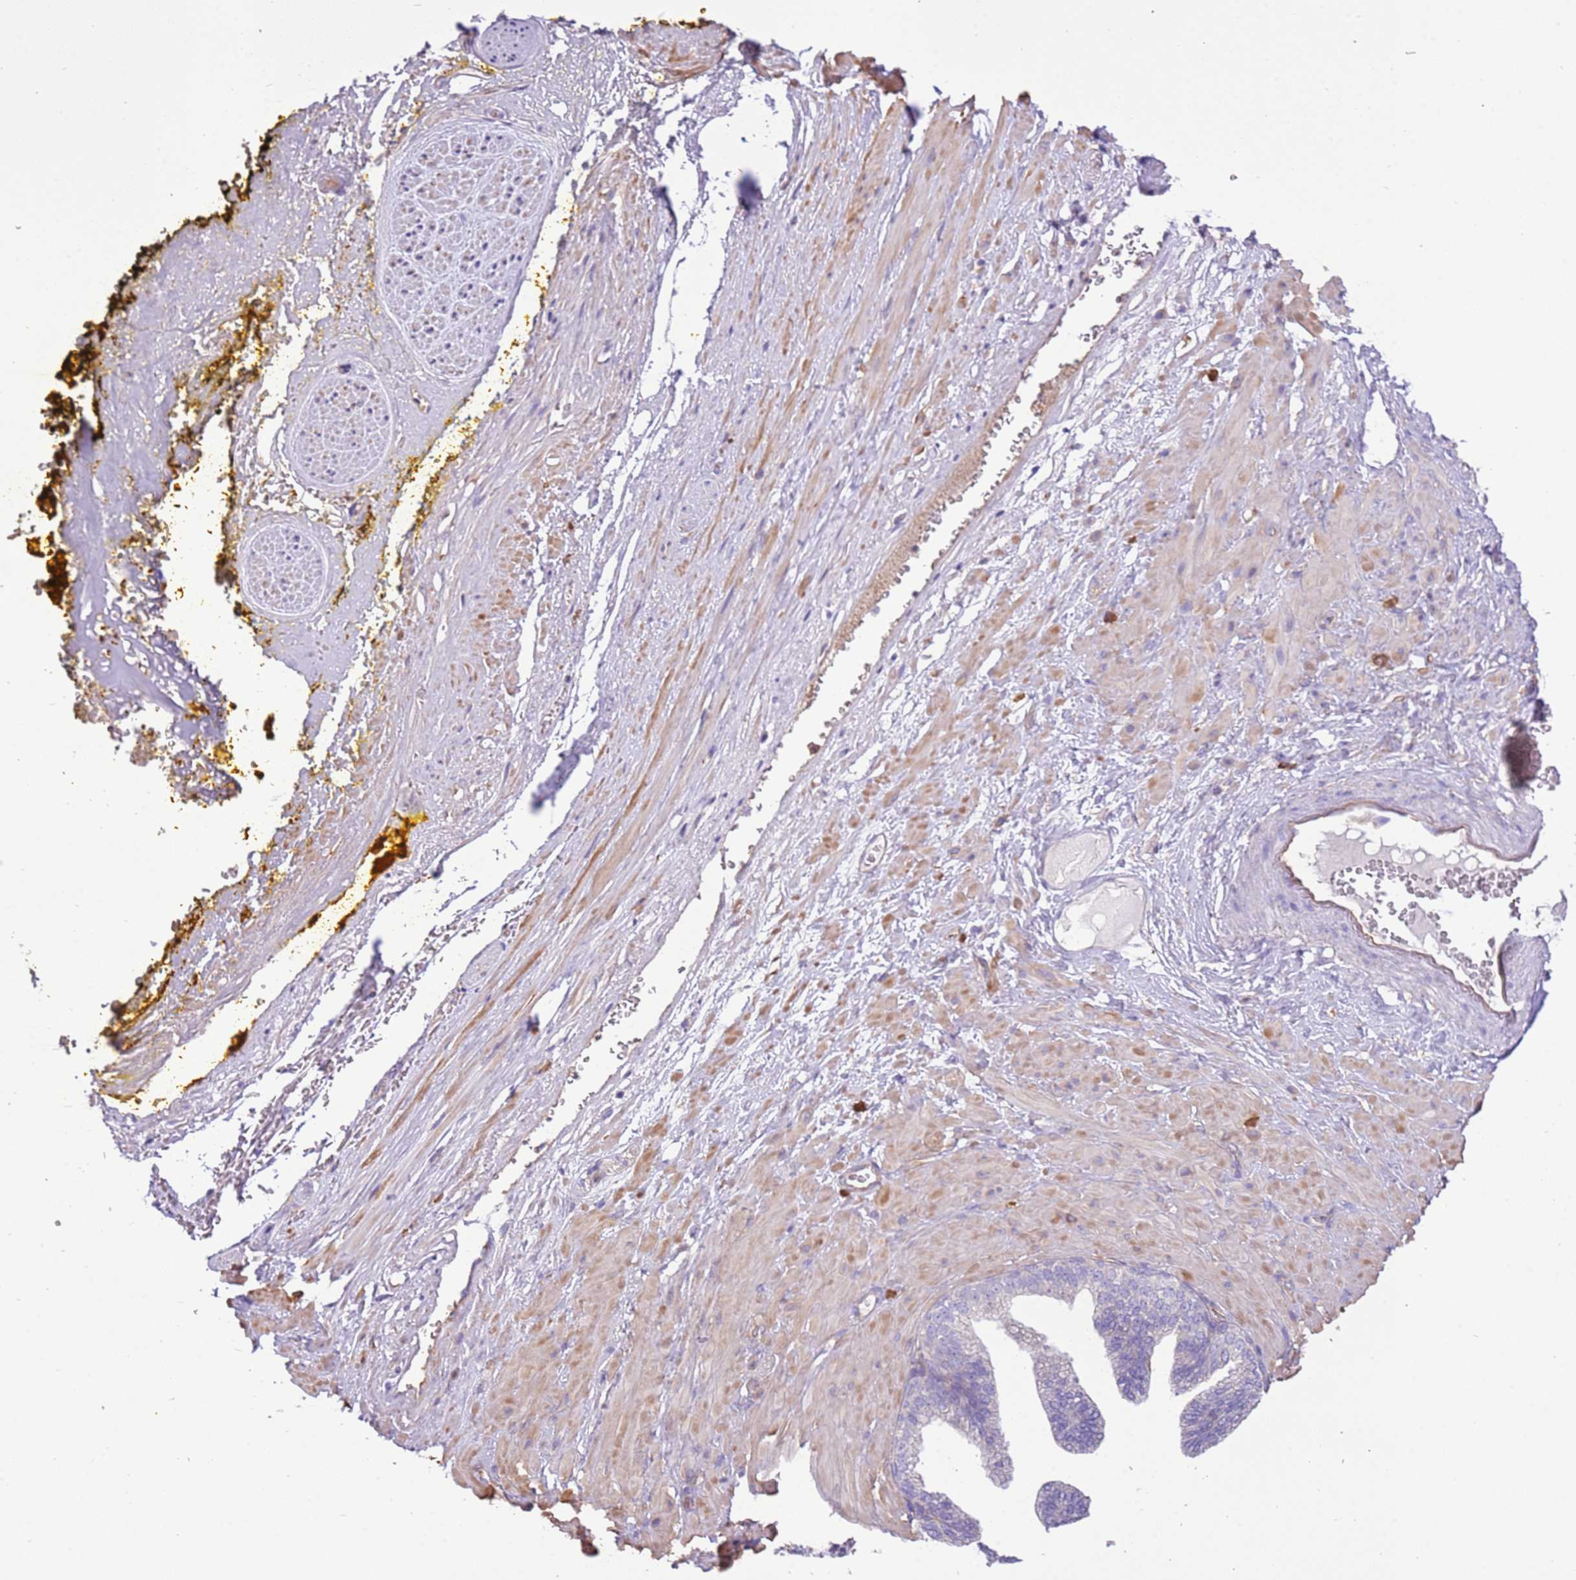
{"staining": {"intensity": "negative", "quantity": "none", "location": "none"}, "tissue": "adipose tissue", "cell_type": "Adipocytes", "image_type": "normal", "snomed": [{"axis": "morphology", "description": "Normal tissue, NOS"}, {"axis": "morphology", "description": "Adenocarcinoma, Low grade"}, {"axis": "topography", "description": "Prostate"}, {"axis": "topography", "description": "Peripheral nerve tissue"}], "caption": "A histopathology image of human adipose tissue is negative for staining in adipocytes. (Brightfield microscopy of DAB immunohistochemistry (IHC) at high magnification).", "gene": "NAALADL1", "patient": {"sex": "male", "age": 63}}